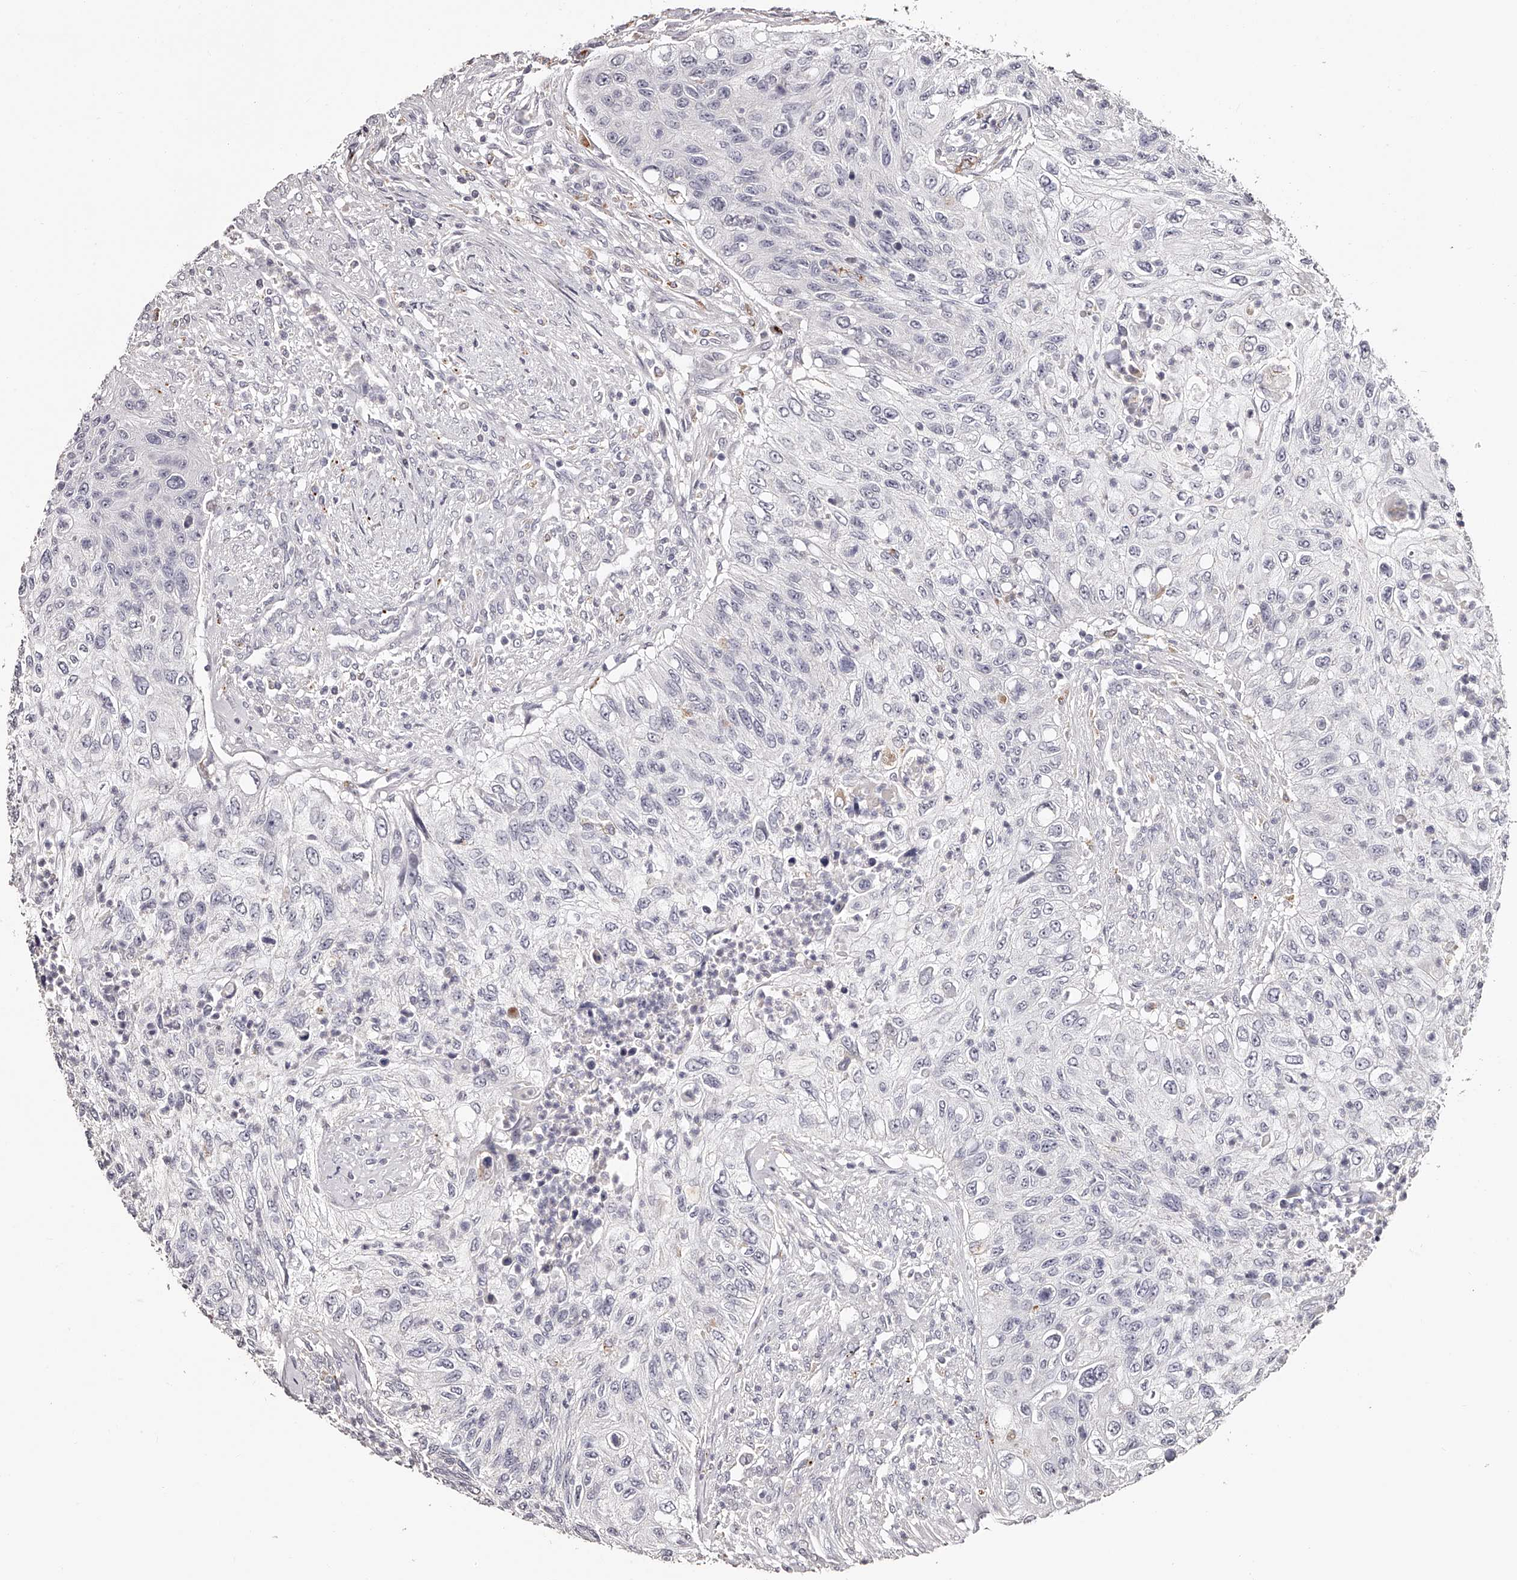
{"staining": {"intensity": "negative", "quantity": "none", "location": "none"}, "tissue": "urothelial cancer", "cell_type": "Tumor cells", "image_type": "cancer", "snomed": [{"axis": "morphology", "description": "Urothelial carcinoma, High grade"}, {"axis": "topography", "description": "Urinary bladder"}], "caption": "High magnification brightfield microscopy of urothelial cancer stained with DAB (3,3'-diaminobenzidine) (brown) and counterstained with hematoxylin (blue): tumor cells show no significant positivity. (DAB (3,3'-diaminobenzidine) immunohistochemistry, high magnification).", "gene": "SLC35D3", "patient": {"sex": "female", "age": 60}}